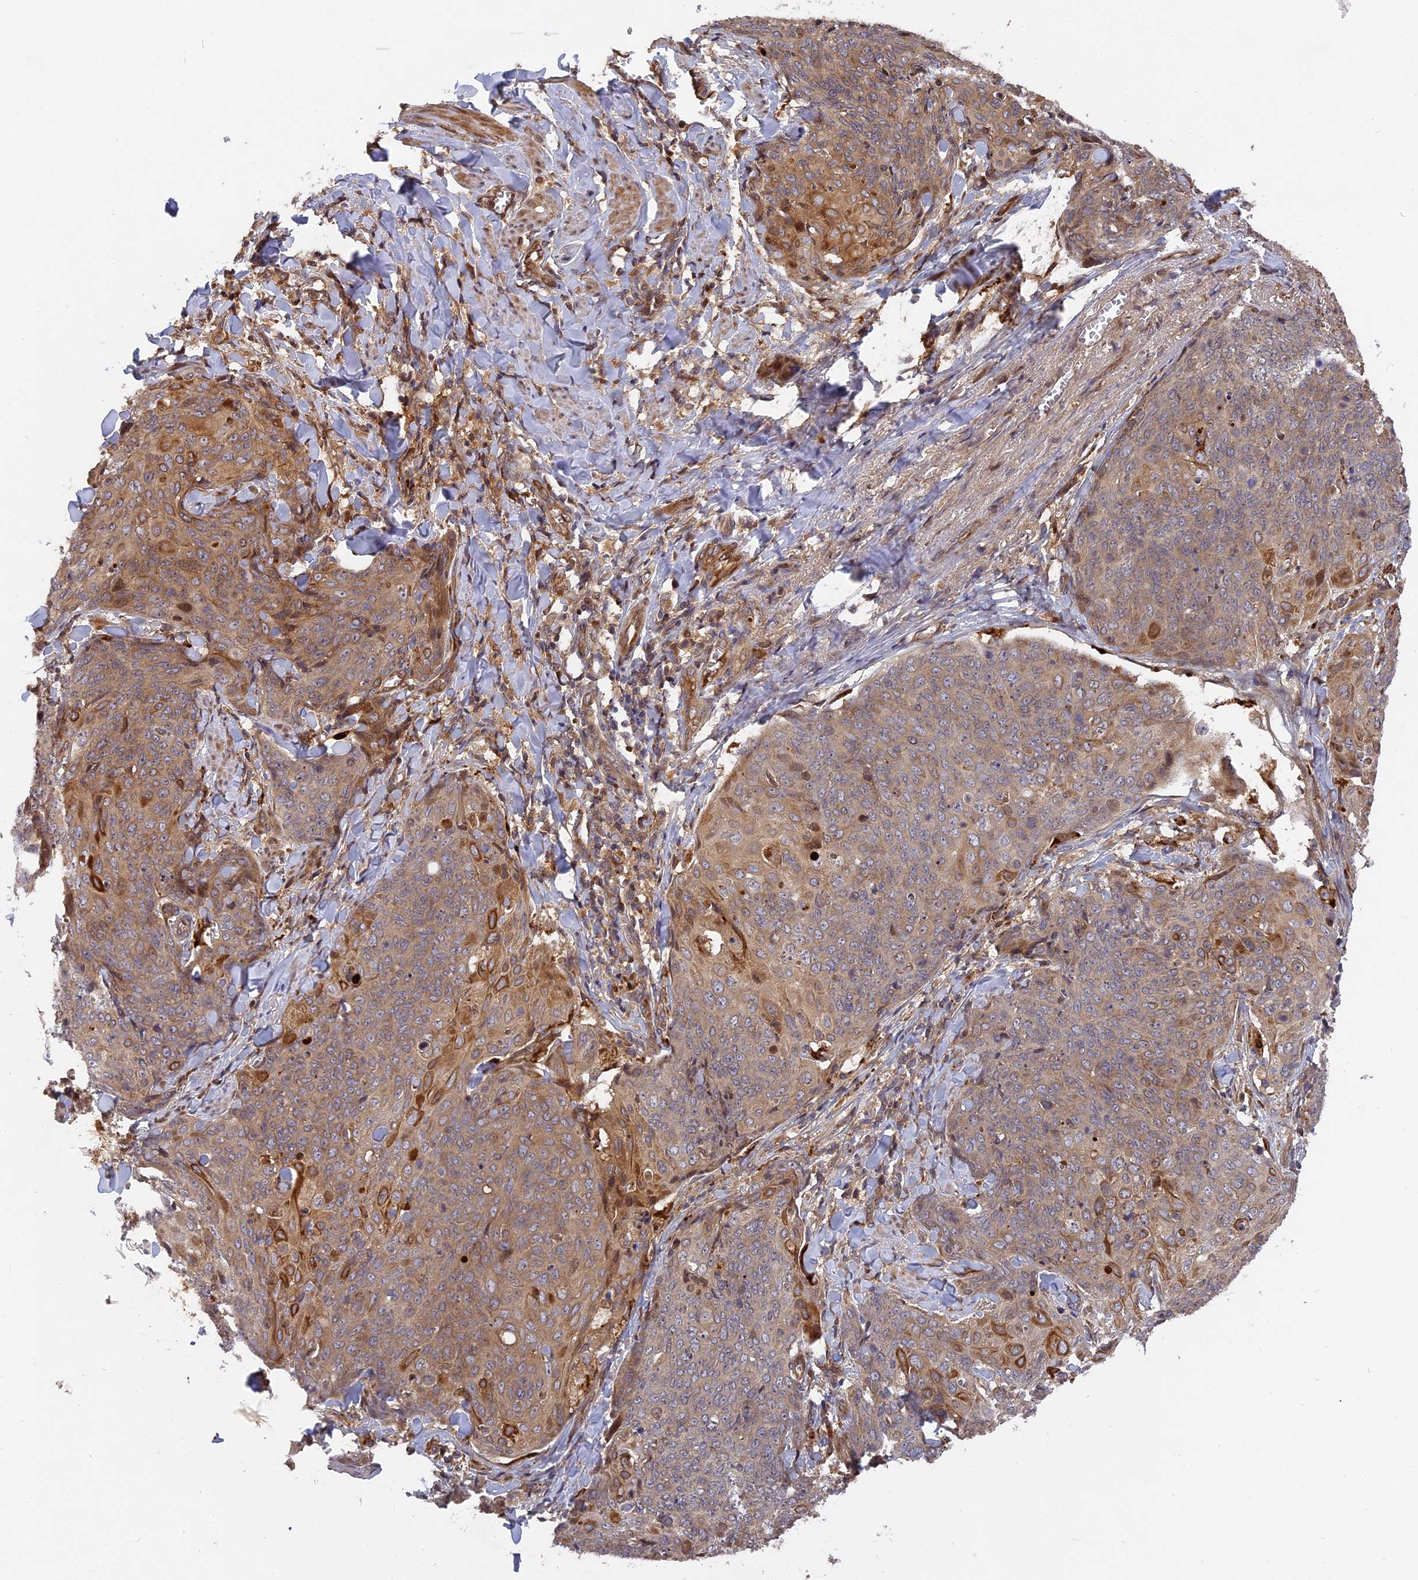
{"staining": {"intensity": "moderate", "quantity": "<25%", "location": "cytoplasmic/membranous"}, "tissue": "skin cancer", "cell_type": "Tumor cells", "image_type": "cancer", "snomed": [{"axis": "morphology", "description": "Squamous cell carcinoma, NOS"}, {"axis": "topography", "description": "Skin"}, {"axis": "topography", "description": "Vulva"}], "caption": "Tumor cells demonstrate moderate cytoplasmic/membranous positivity in about <25% of cells in skin cancer (squamous cell carcinoma). (DAB IHC with brightfield microscopy, high magnification).", "gene": "TMUB2", "patient": {"sex": "female", "age": 85}}